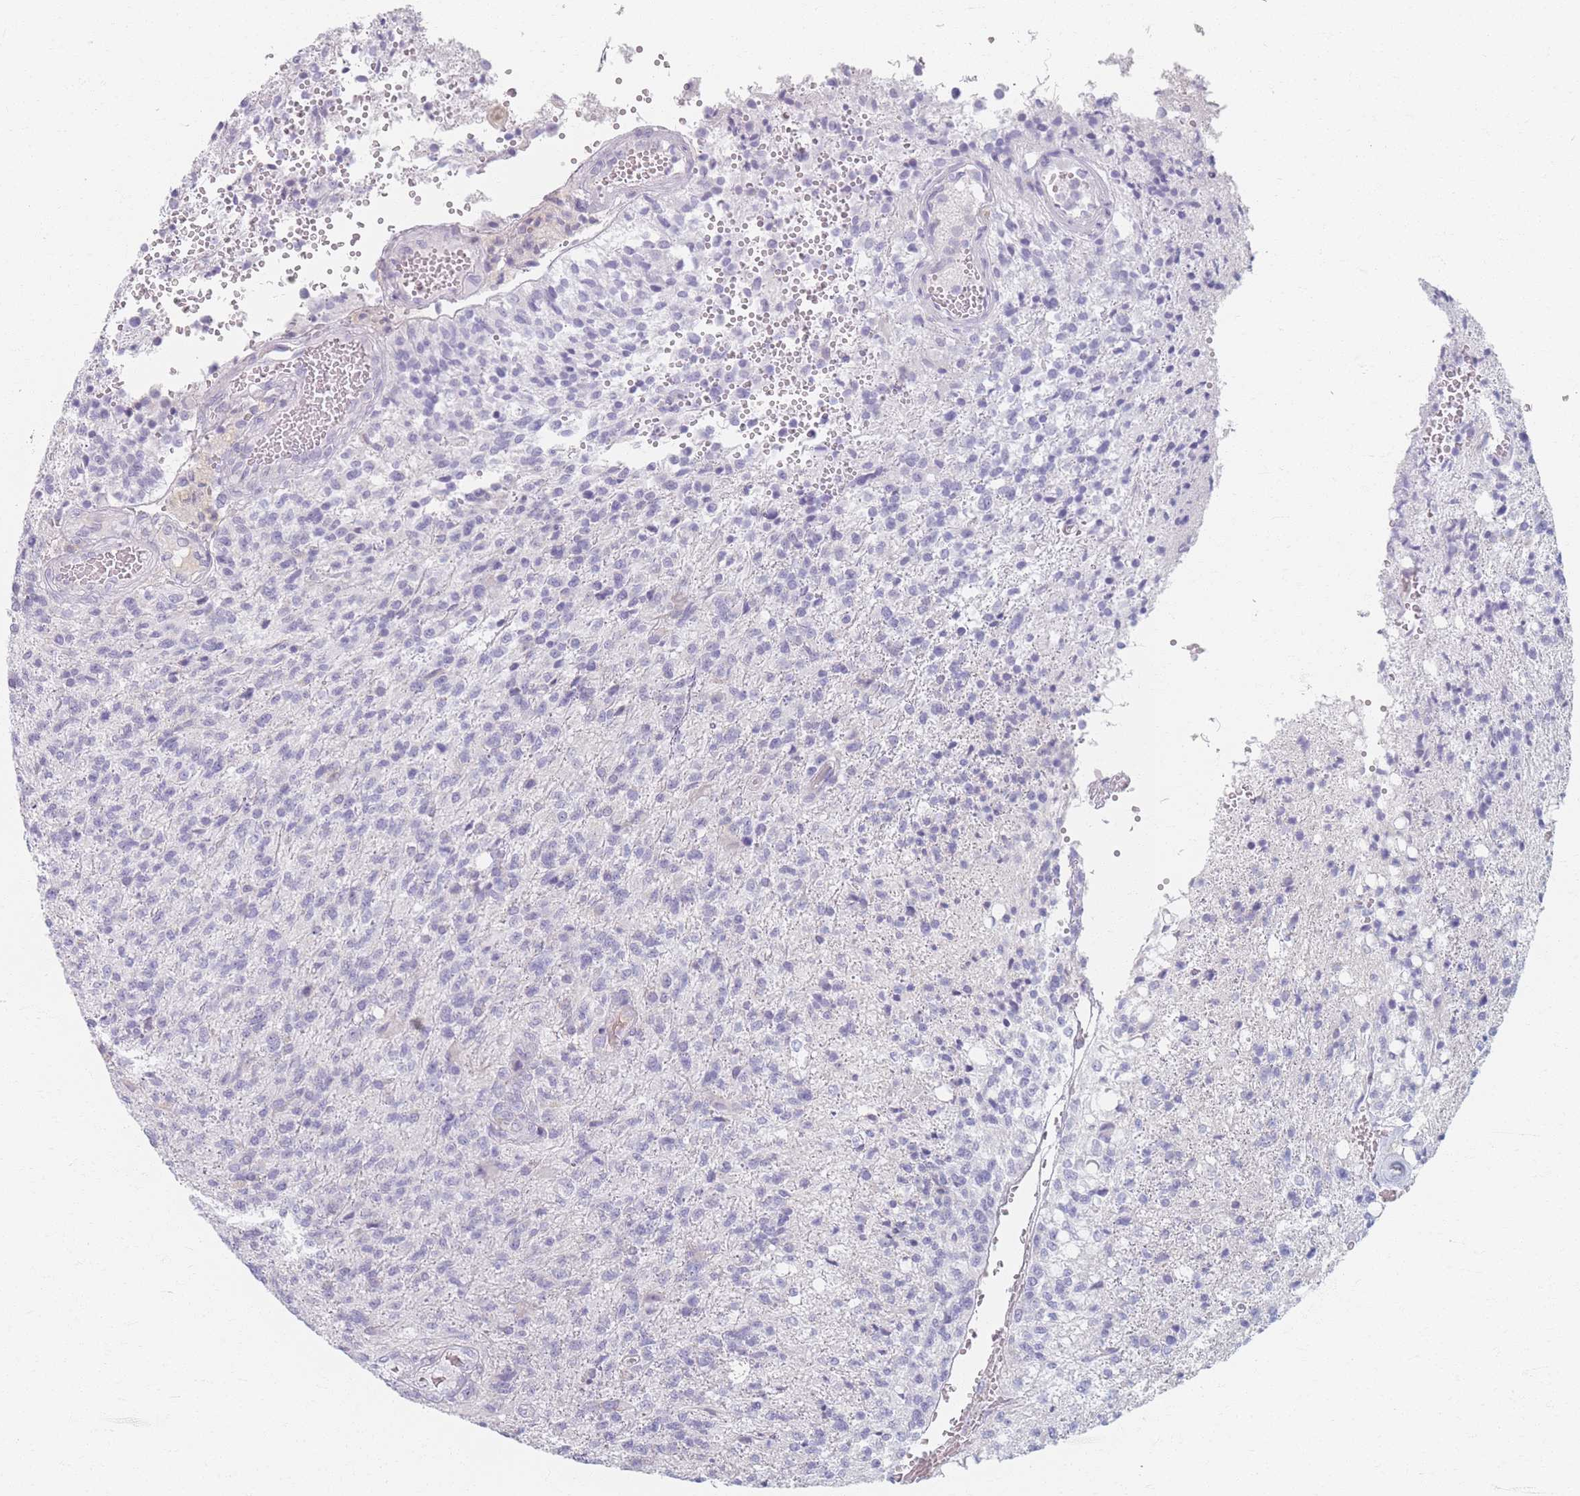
{"staining": {"intensity": "negative", "quantity": "none", "location": "none"}, "tissue": "glioma", "cell_type": "Tumor cells", "image_type": "cancer", "snomed": [{"axis": "morphology", "description": "Glioma, malignant, High grade"}, {"axis": "topography", "description": "Brain"}], "caption": "Micrograph shows no protein staining in tumor cells of glioma tissue. Brightfield microscopy of IHC stained with DAB (brown) and hematoxylin (blue), captured at high magnification.", "gene": "PIGM", "patient": {"sex": "male", "age": 56}}